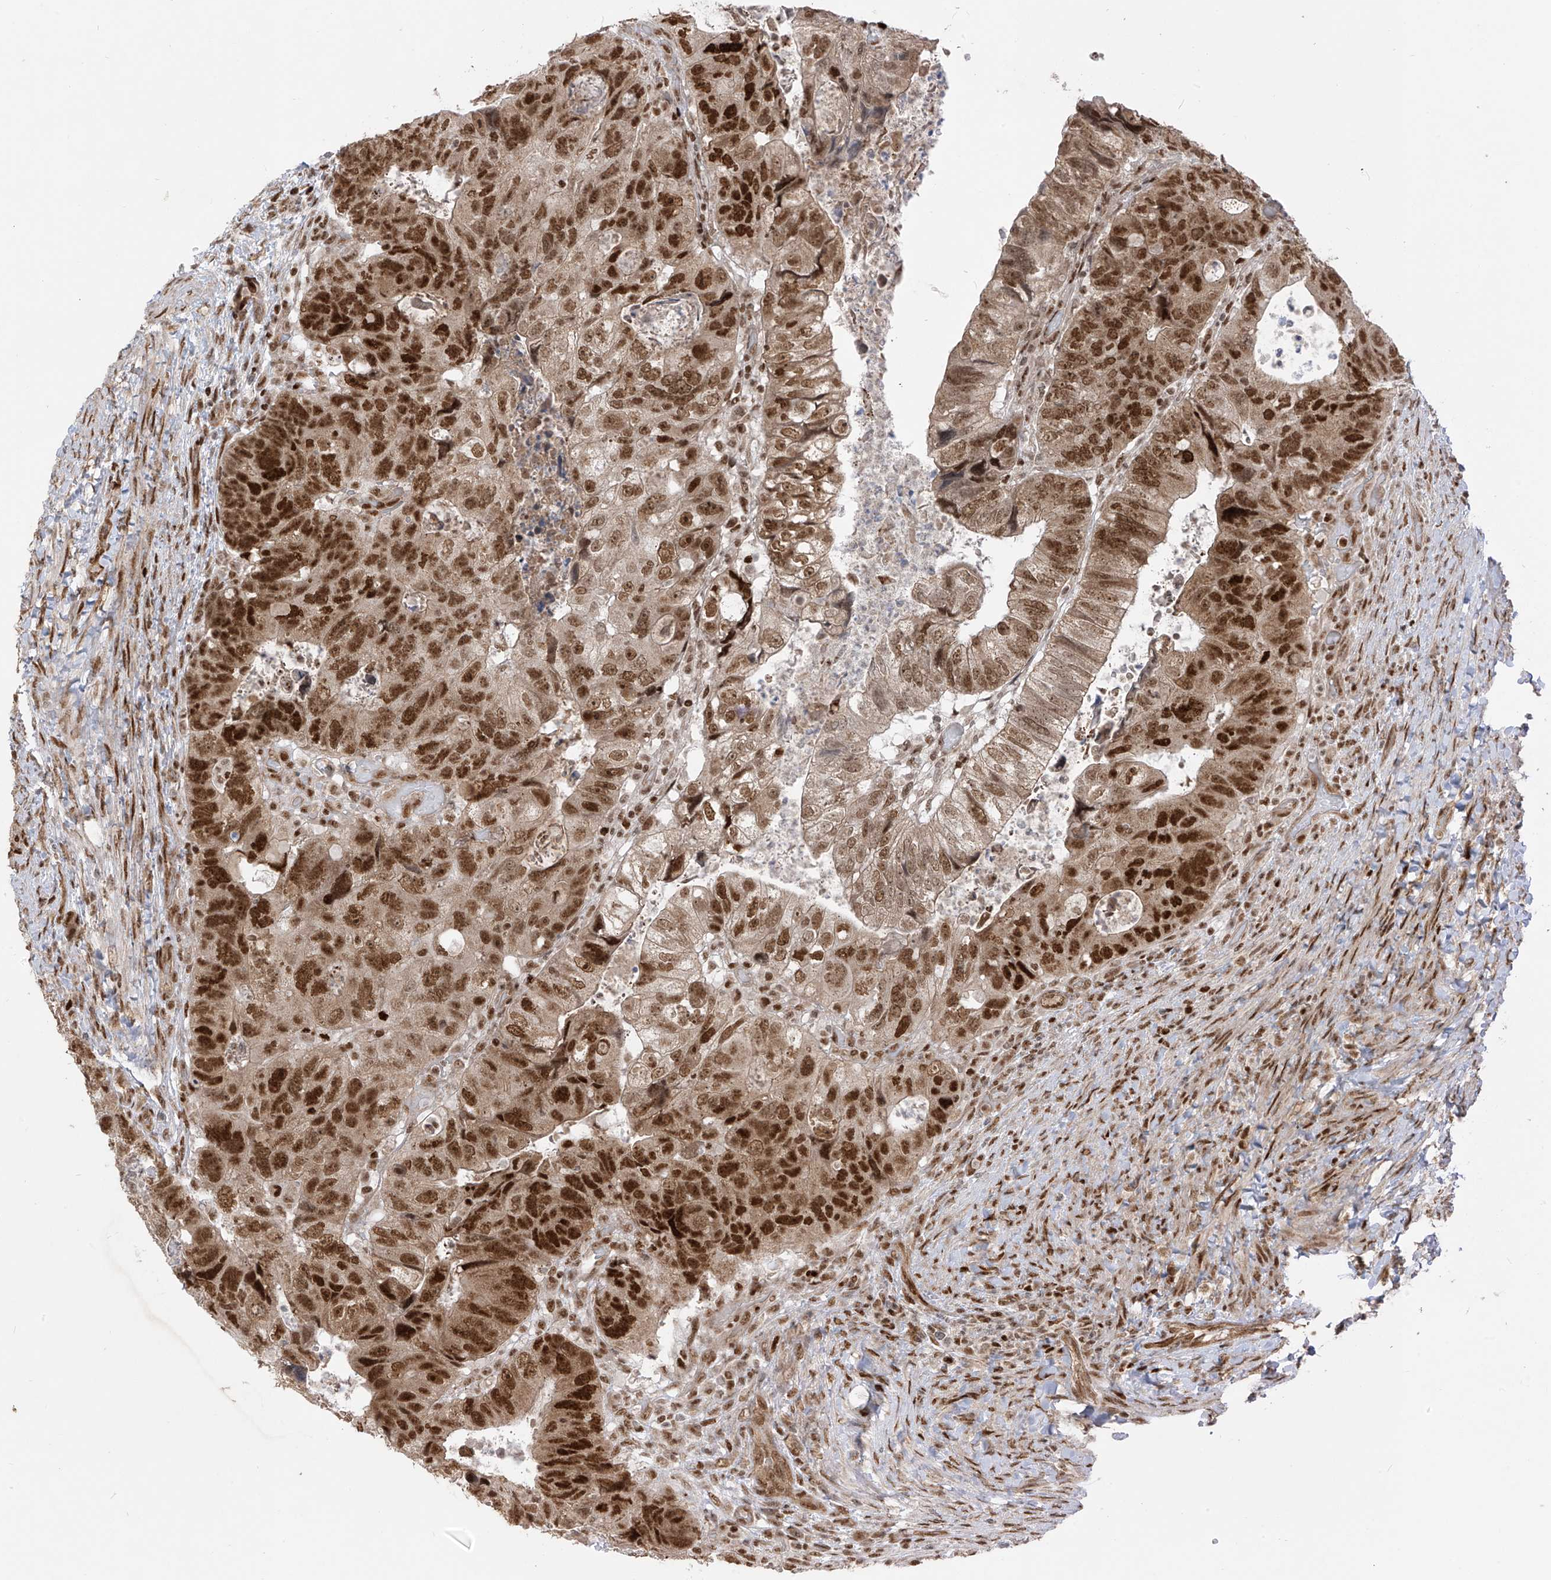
{"staining": {"intensity": "strong", "quantity": ">75%", "location": "nuclear"}, "tissue": "colorectal cancer", "cell_type": "Tumor cells", "image_type": "cancer", "snomed": [{"axis": "morphology", "description": "Adenocarcinoma, NOS"}, {"axis": "topography", "description": "Rectum"}], "caption": "Strong nuclear staining for a protein is seen in about >75% of tumor cells of colorectal cancer using immunohistochemistry.", "gene": "ARHGEF3", "patient": {"sex": "male", "age": 59}}